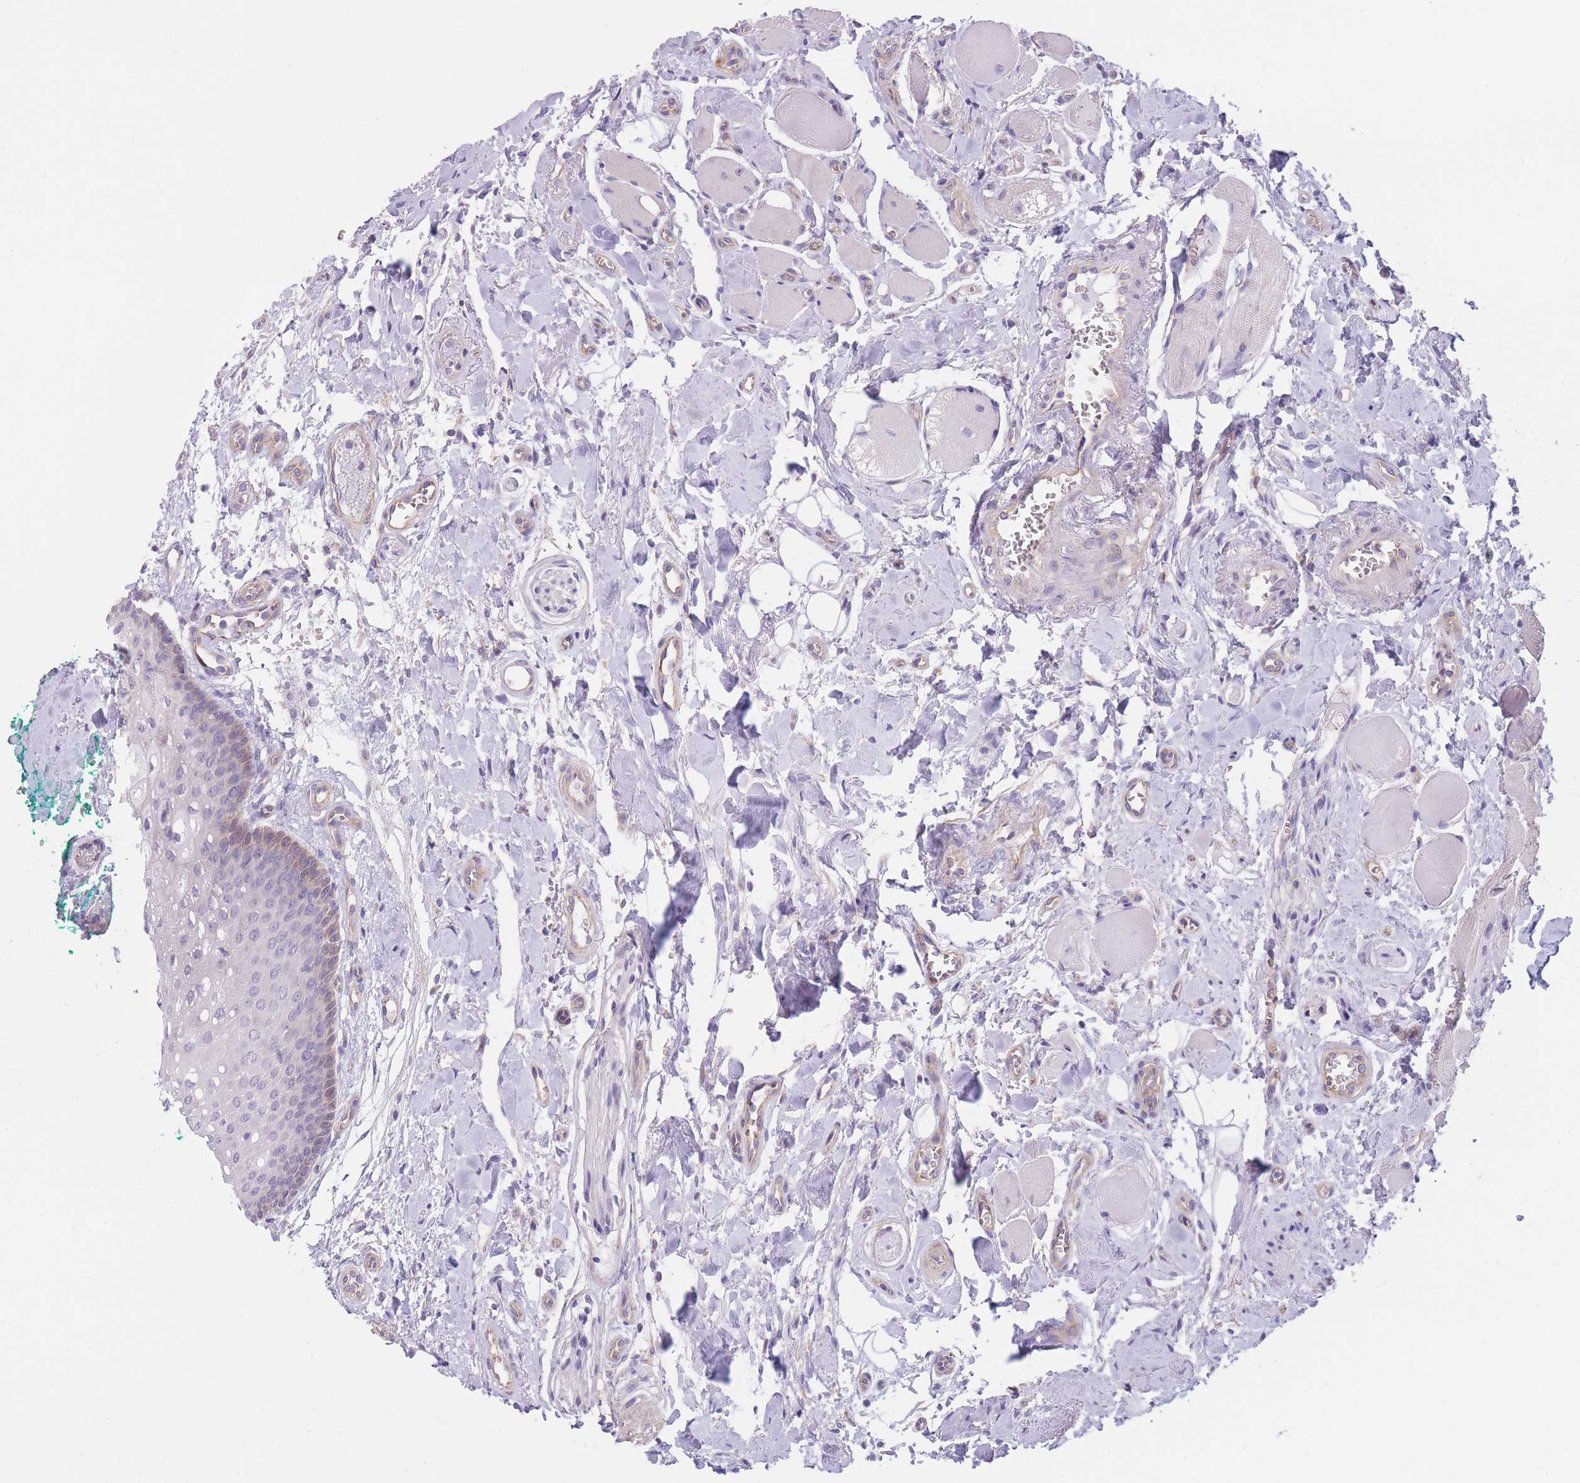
{"staining": {"intensity": "moderate", "quantity": "<25%", "location": "cytoplasmic/membranous"}, "tissue": "oral mucosa", "cell_type": "Squamous epithelial cells", "image_type": "normal", "snomed": [{"axis": "morphology", "description": "Normal tissue, NOS"}, {"axis": "morphology", "description": "Squamous cell carcinoma, NOS"}, {"axis": "topography", "description": "Oral tissue"}, {"axis": "topography", "description": "Tounge, NOS"}, {"axis": "topography", "description": "Head-Neck"}], "caption": "DAB (3,3'-diaminobenzidine) immunohistochemical staining of unremarkable human oral mucosa demonstrates moderate cytoplasmic/membranous protein staining in approximately <25% of squamous epithelial cells.", "gene": "SERPINB3", "patient": {"sex": "male", "age": 79}}